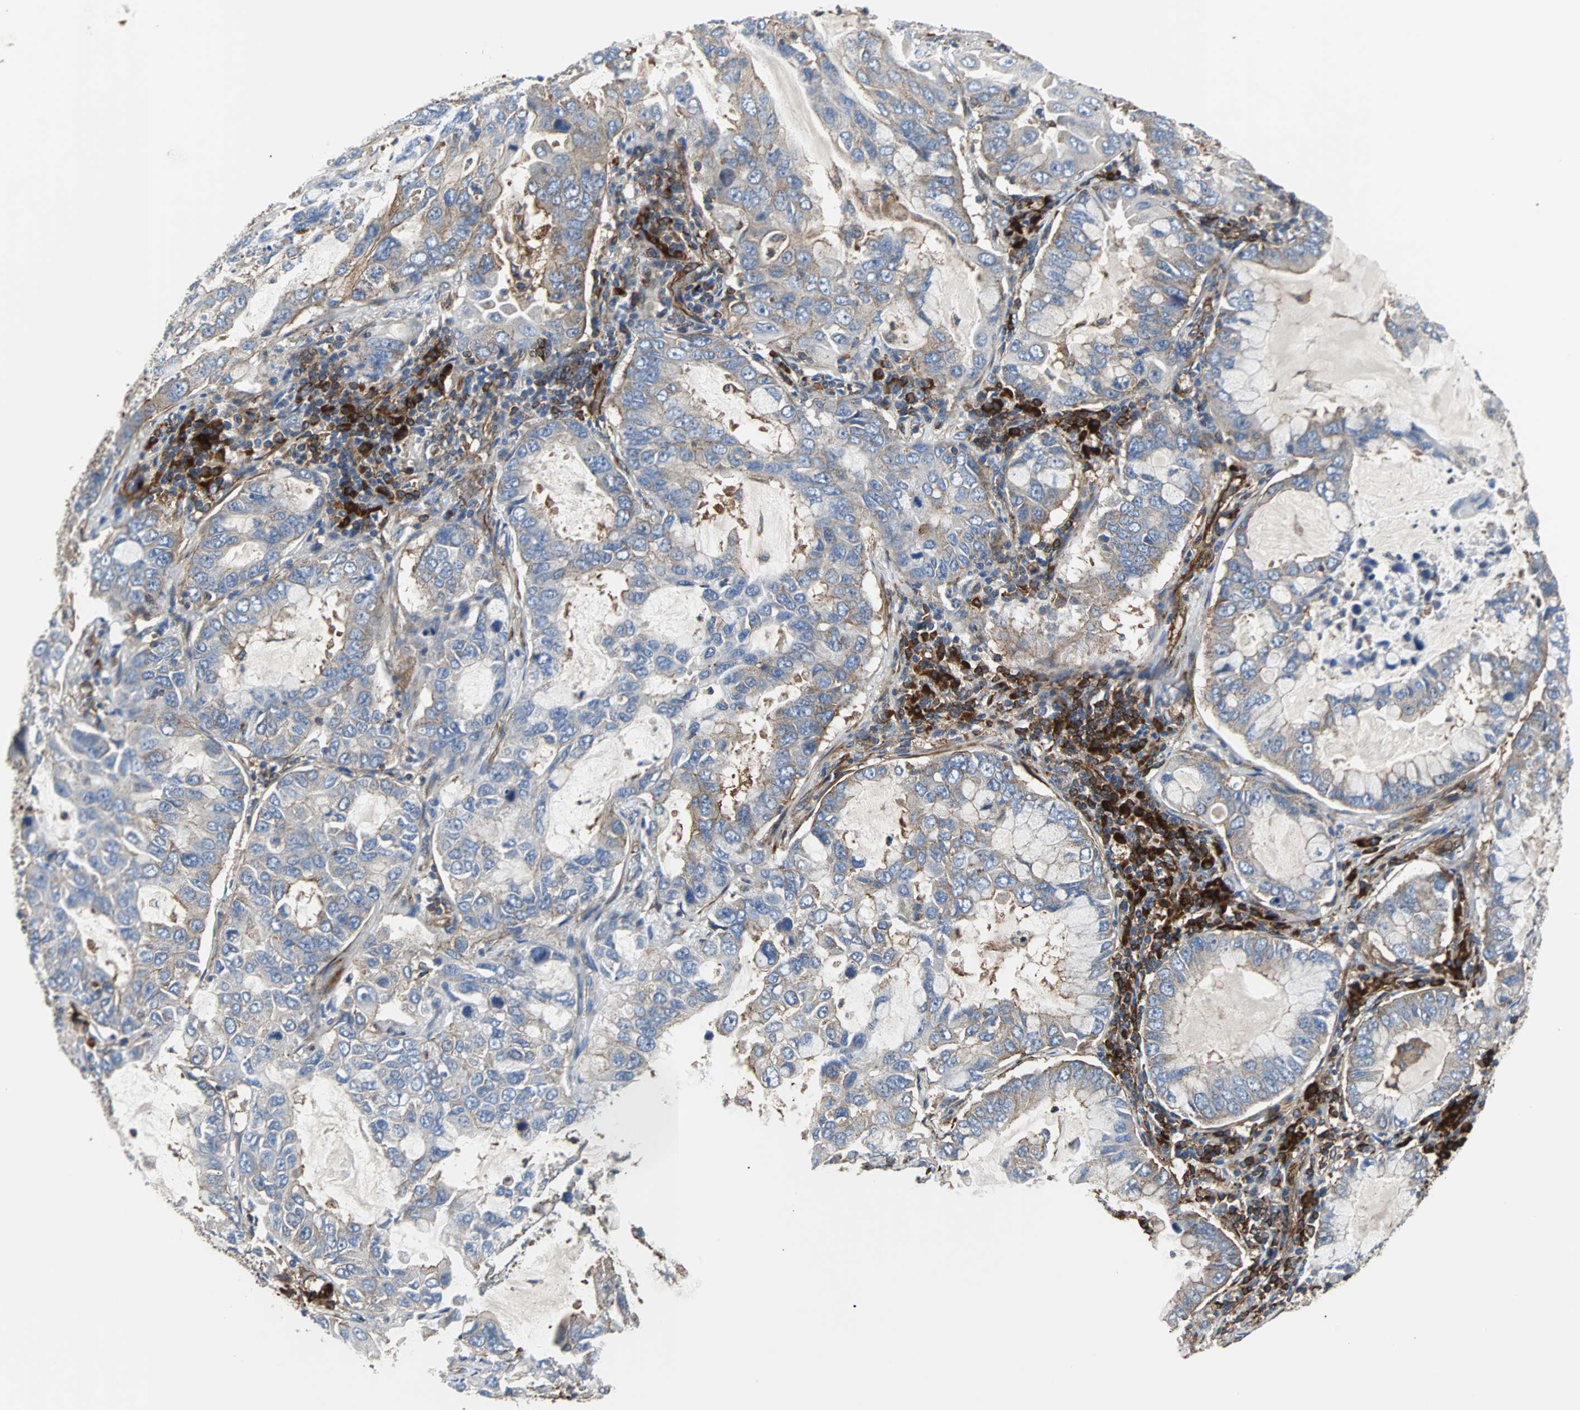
{"staining": {"intensity": "weak", "quantity": ">75%", "location": "cytoplasmic/membranous"}, "tissue": "lung cancer", "cell_type": "Tumor cells", "image_type": "cancer", "snomed": [{"axis": "morphology", "description": "Adenocarcinoma, NOS"}, {"axis": "topography", "description": "Lung"}], "caption": "Protein expression analysis of lung adenocarcinoma reveals weak cytoplasmic/membranous positivity in about >75% of tumor cells.", "gene": "PLCG2", "patient": {"sex": "male", "age": 64}}